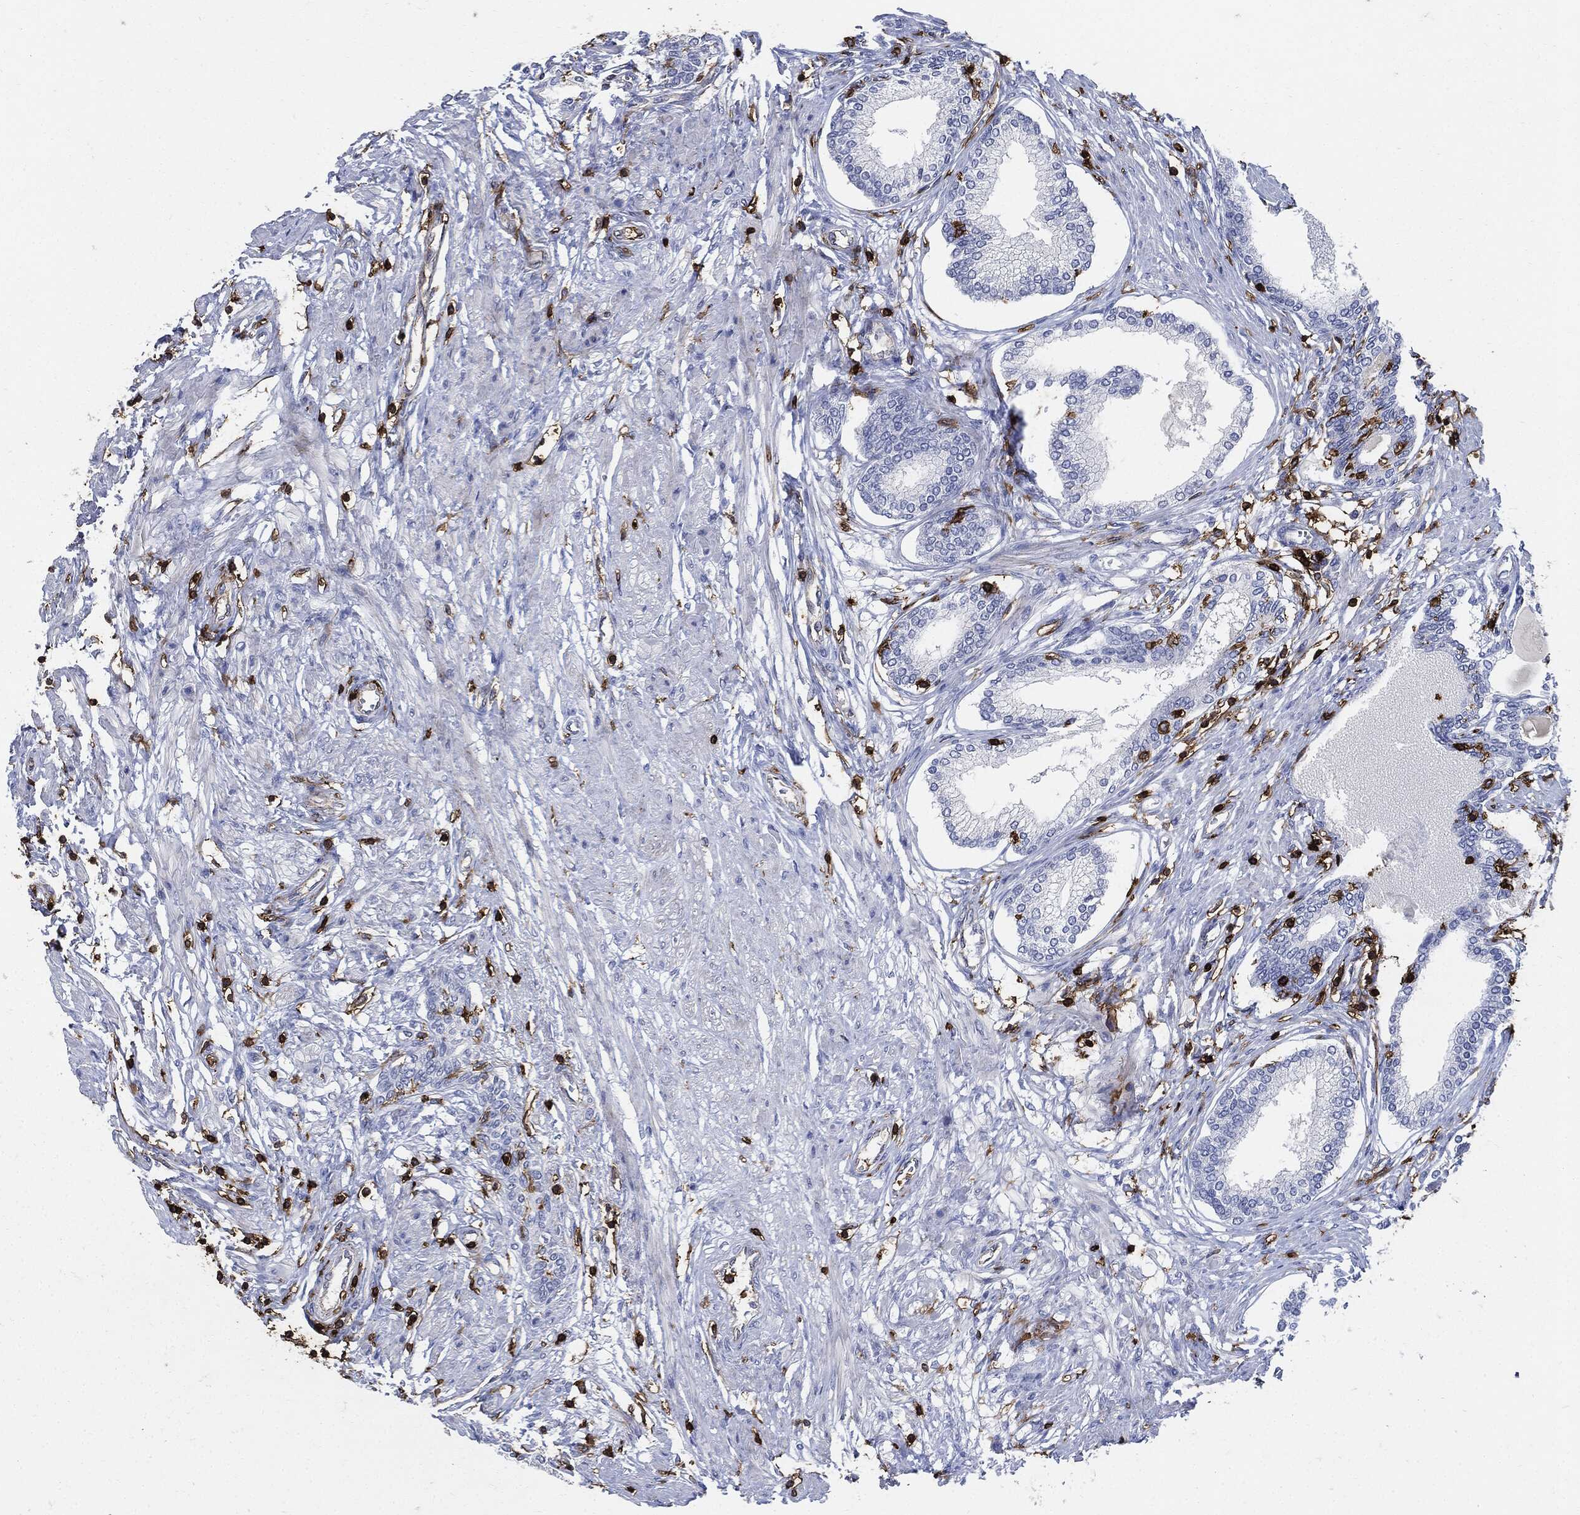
{"staining": {"intensity": "negative", "quantity": "none", "location": "none"}, "tissue": "prostate cancer", "cell_type": "Tumor cells", "image_type": "cancer", "snomed": [{"axis": "morphology", "description": "Adenocarcinoma, Low grade"}, {"axis": "topography", "description": "Prostate and seminal vesicle, NOS"}], "caption": "This is a micrograph of immunohistochemistry (IHC) staining of prostate low-grade adenocarcinoma, which shows no expression in tumor cells.", "gene": "PTPRC", "patient": {"sex": "male", "age": 61}}